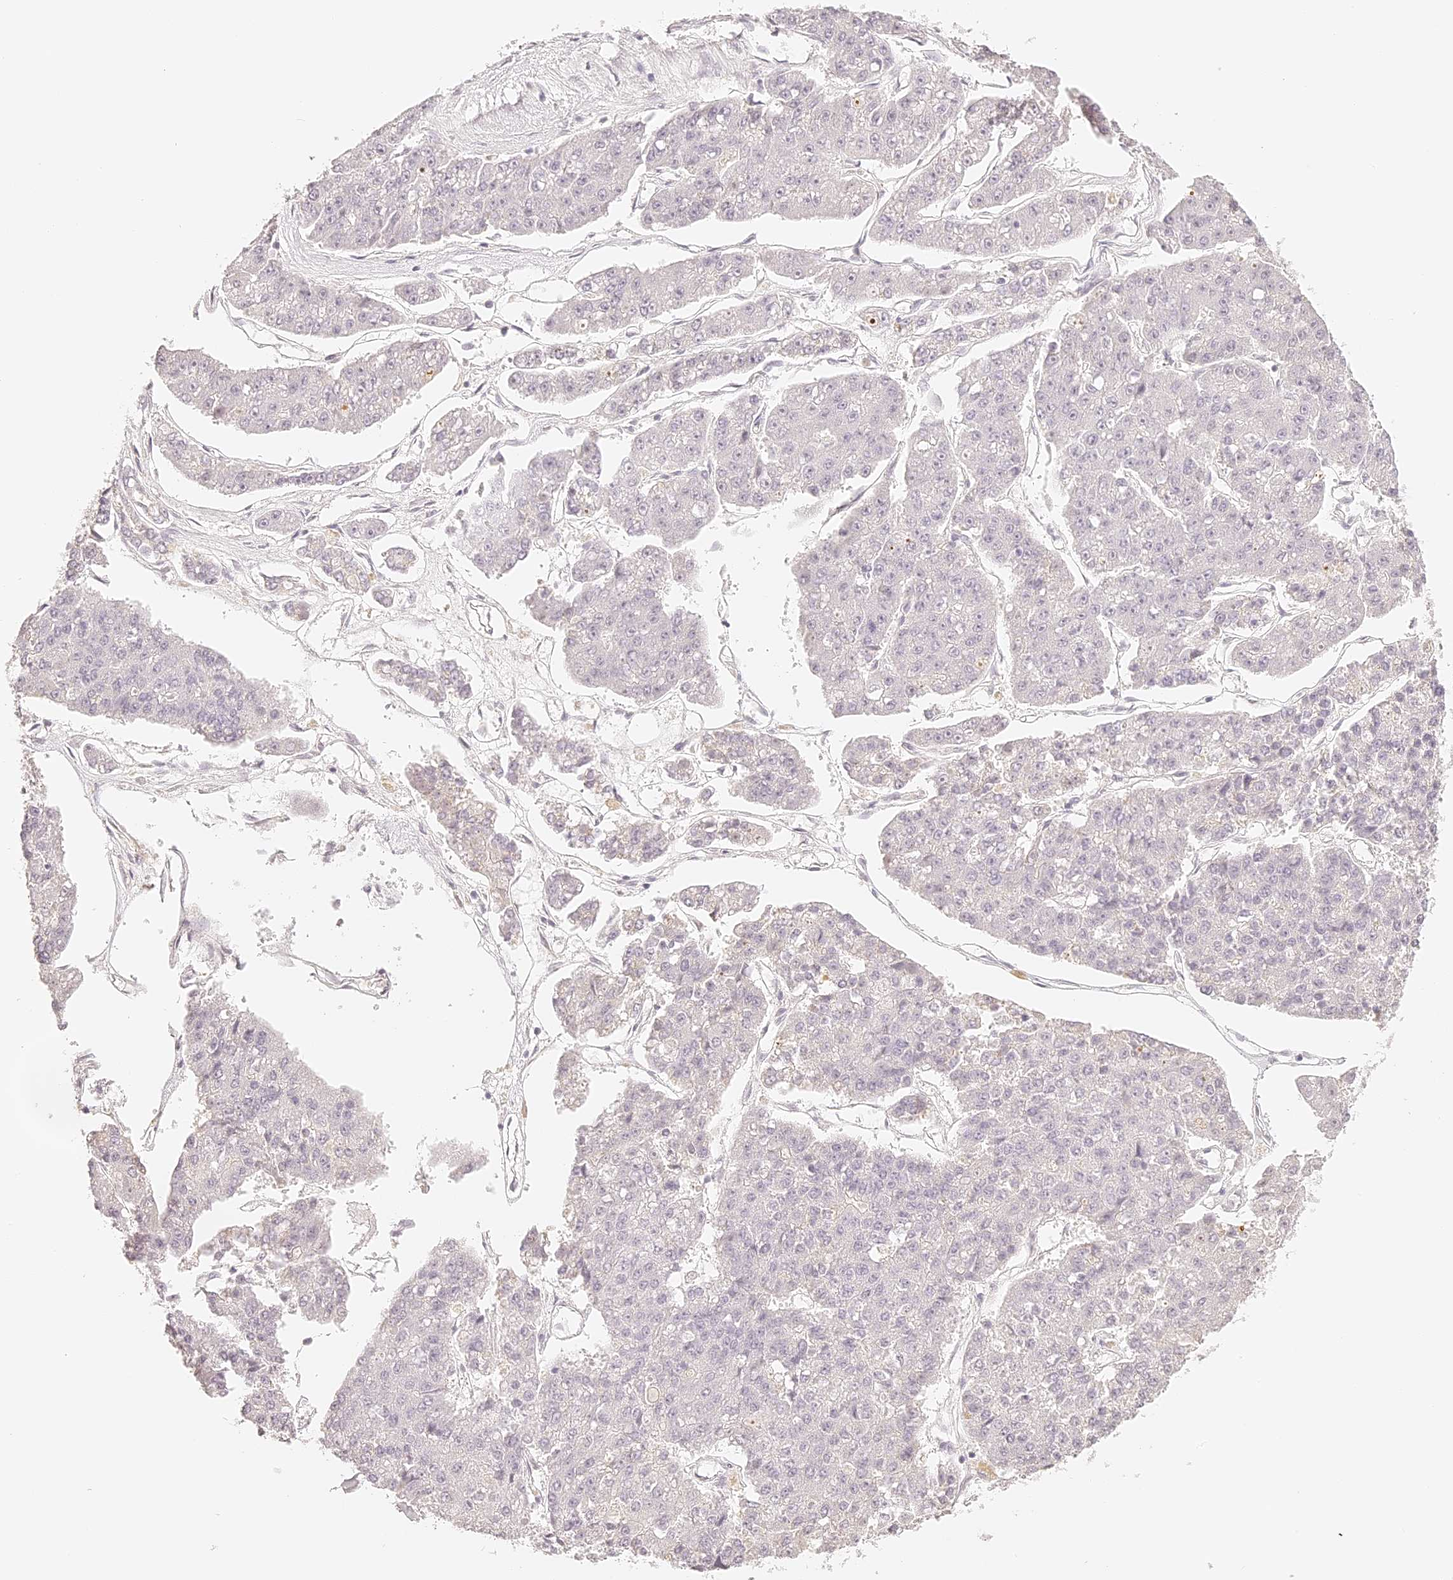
{"staining": {"intensity": "negative", "quantity": "none", "location": "none"}, "tissue": "pancreatic cancer", "cell_type": "Tumor cells", "image_type": "cancer", "snomed": [{"axis": "morphology", "description": "Adenocarcinoma, NOS"}, {"axis": "topography", "description": "Pancreas"}], "caption": "An immunohistochemistry (IHC) micrograph of adenocarcinoma (pancreatic) is shown. There is no staining in tumor cells of adenocarcinoma (pancreatic).", "gene": "TRIM45", "patient": {"sex": "male", "age": 50}}